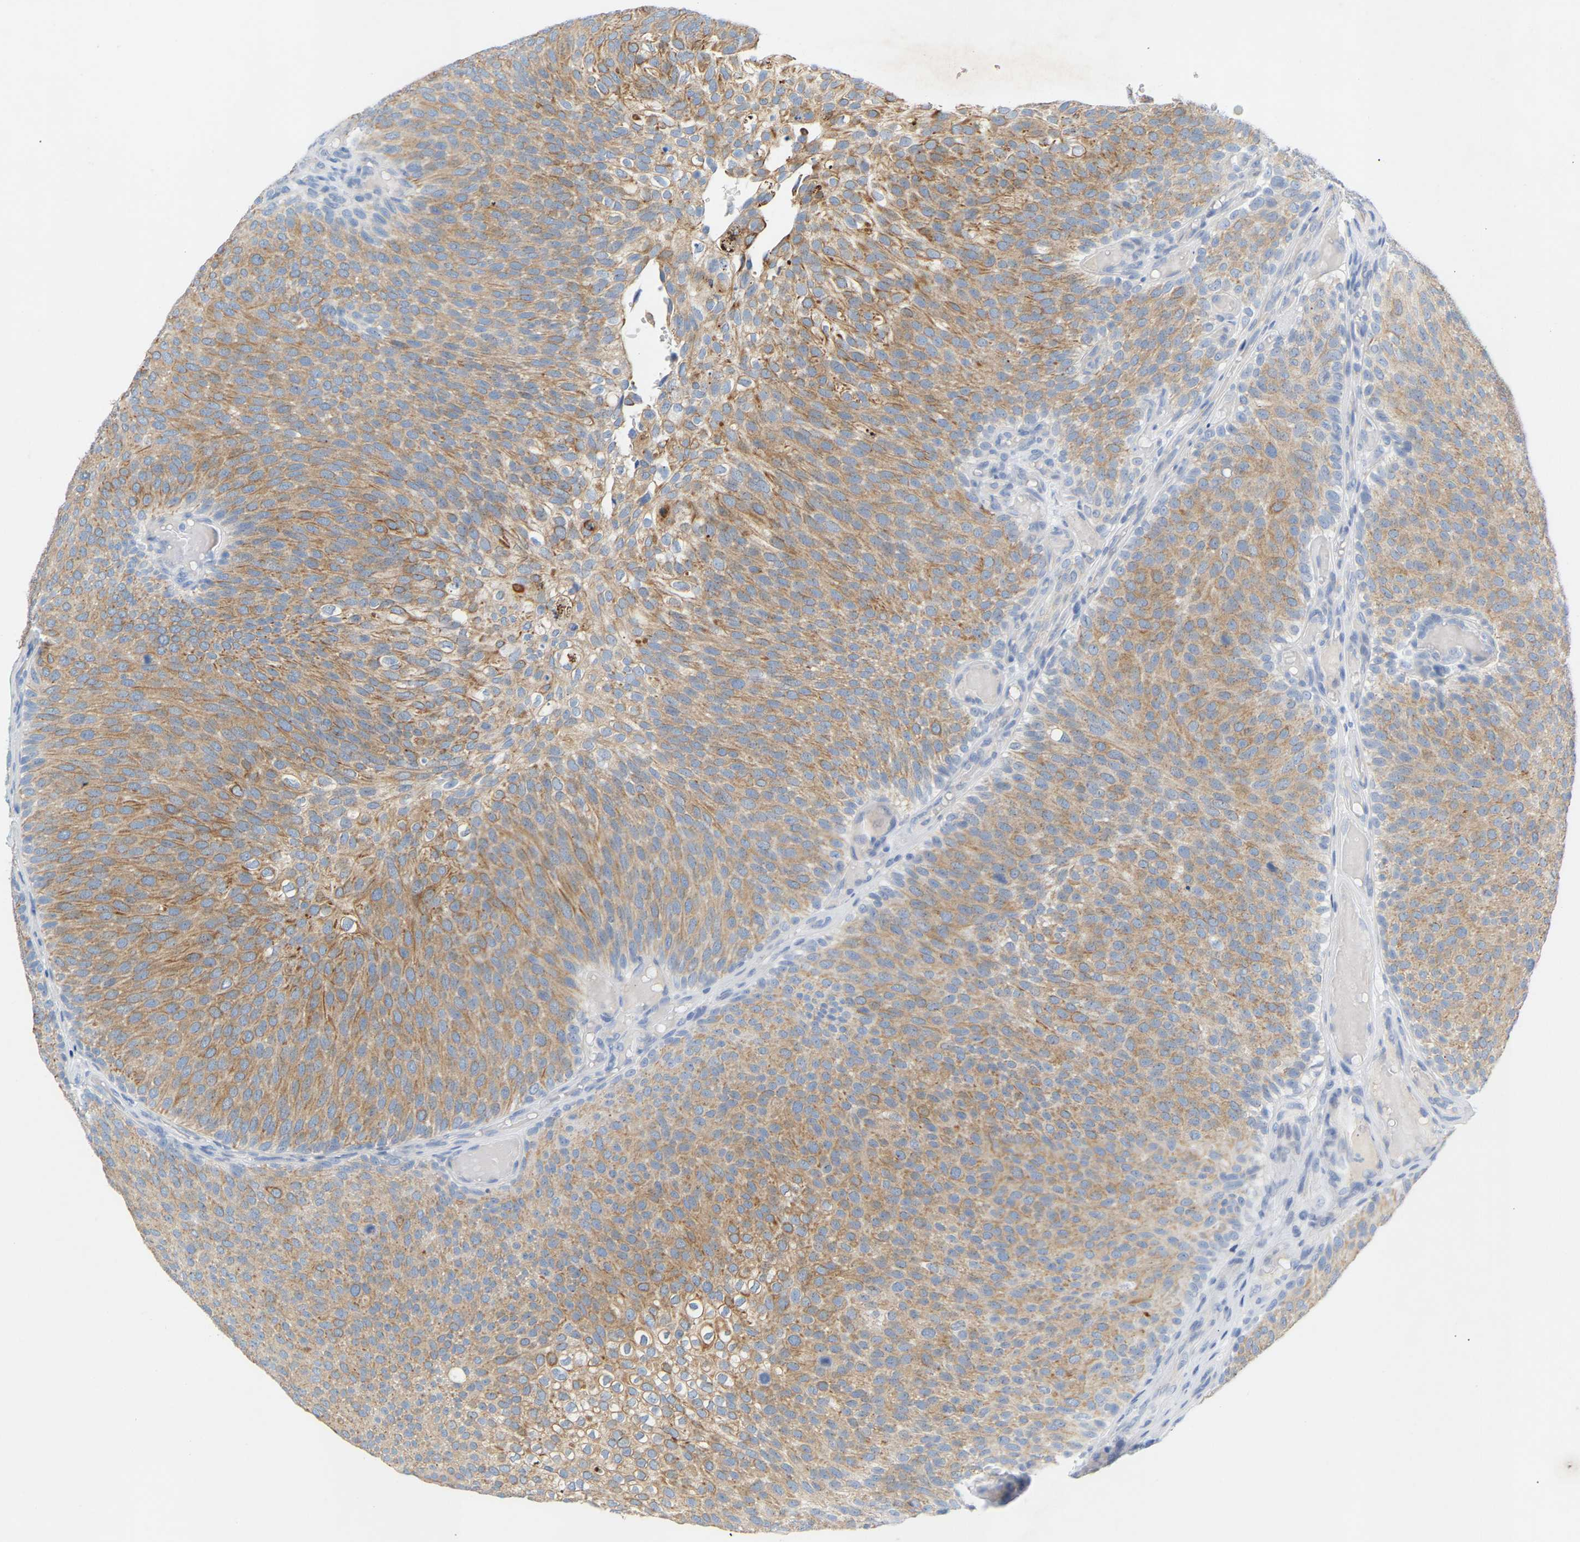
{"staining": {"intensity": "moderate", "quantity": ">75%", "location": "cytoplasmic/membranous"}, "tissue": "urothelial cancer", "cell_type": "Tumor cells", "image_type": "cancer", "snomed": [{"axis": "morphology", "description": "Urothelial carcinoma, Low grade"}, {"axis": "topography", "description": "Urinary bladder"}], "caption": "The image exhibits staining of urothelial cancer, revealing moderate cytoplasmic/membranous protein staining (brown color) within tumor cells. Immunohistochemistry (ihc) stains the protein in brown and the nuclei are stained blue.", "gene": "PEX1", "patient": {"sex": "male", "age": 78}}